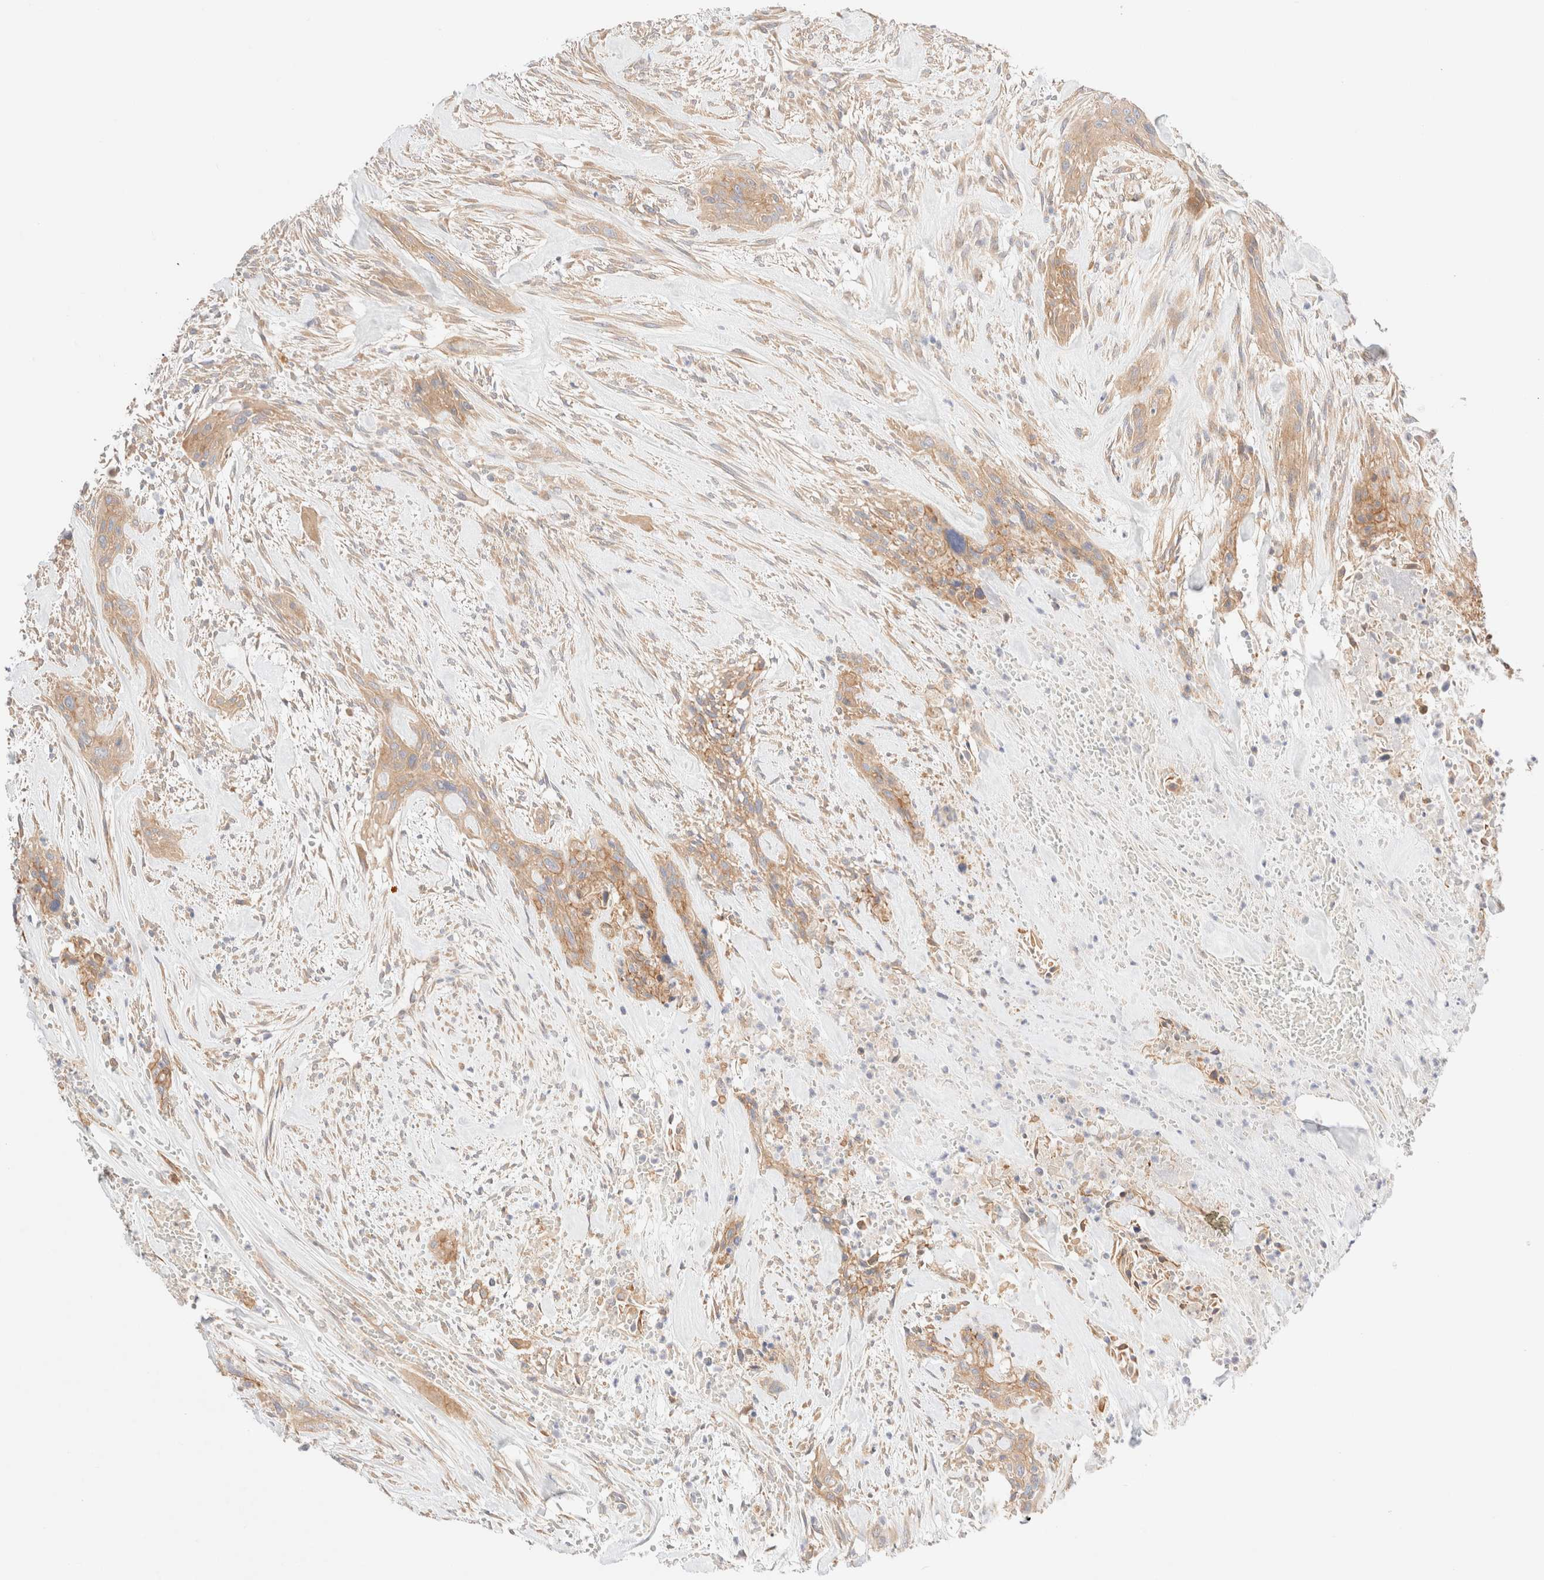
{"staining": {"intensity": "moderate", "quantity": ">75%", "location": "cytoplasmic/membranous"}, "tissue": "urothelial cancer", "cell_type": "Tumor cells", "image_type": "cancer", "snomed": [{"axis": "morphology", "description": "Urothelial carcinoma, High grade"}, {"axis": "topography", "description": "Urinary bladder"}], "caption": "Urothelial cancer was stained to show a protein in brown. There is medium levels of moderate cytoplasmic/membranous positivity in approximately >75% of tumor cells. (brown staining indicates protein expression, while blue staining denotes nuclei).", "gene": "NIBAN2", "patient": {"sex": "male", "age": 35}}